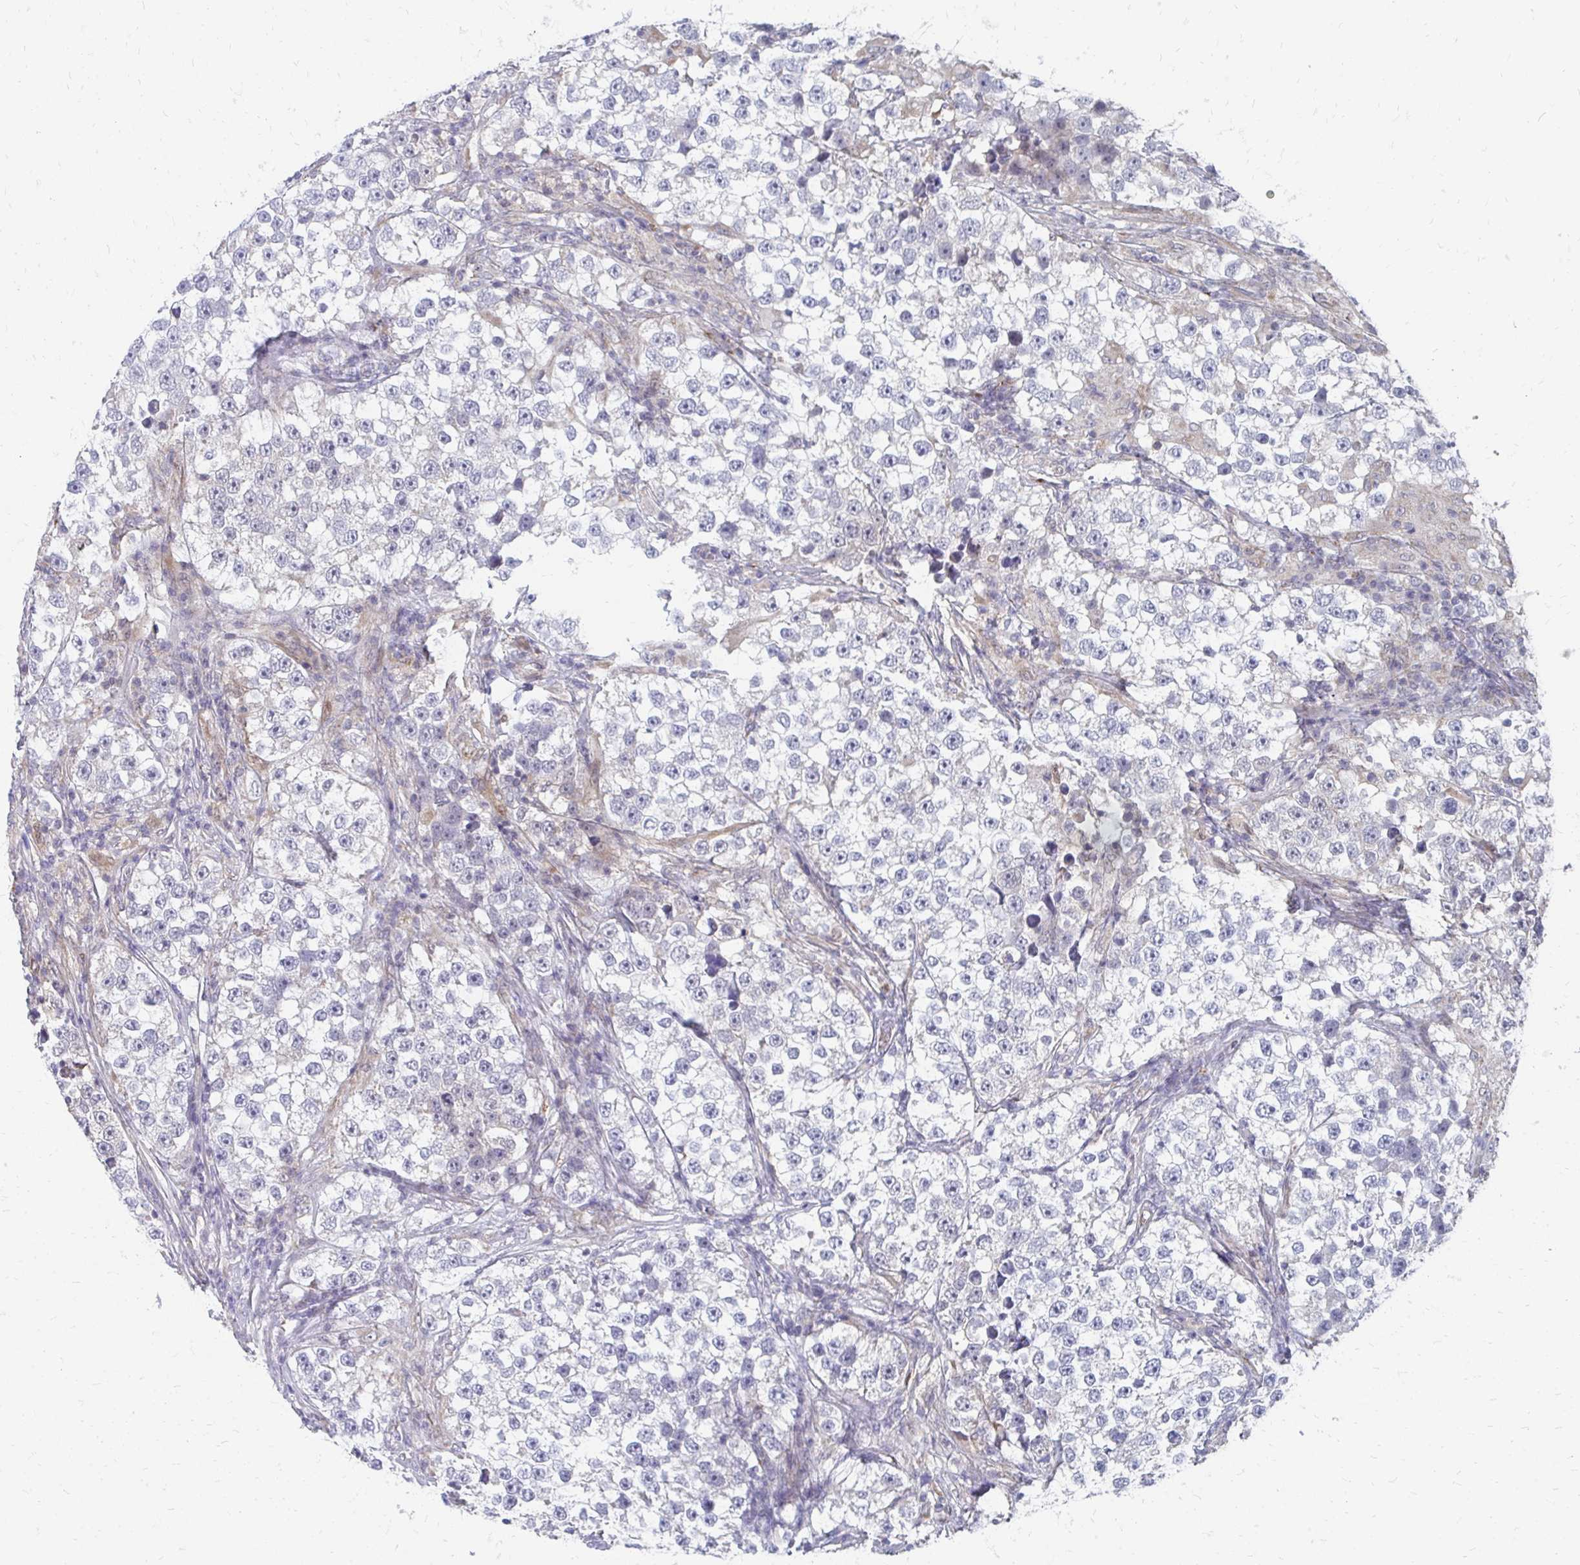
{"staining": {"intensity": "negative", "quantity": "none", "location": "none"}, "tissue": "testis cancer", "cell_type": "Tumor cells", "image_type": "cancer", "snomed": [{"axis": "morphology", "description": "Seminoma, NOS"}, {"axis": "topography", "description": "Testis"}], "caption": "Protein analysis of testis cancer (seminoma) shows no significant staining in tumor cells.", "gene": "PABIR3", "patient": {"sex": "male", "age": 46}}